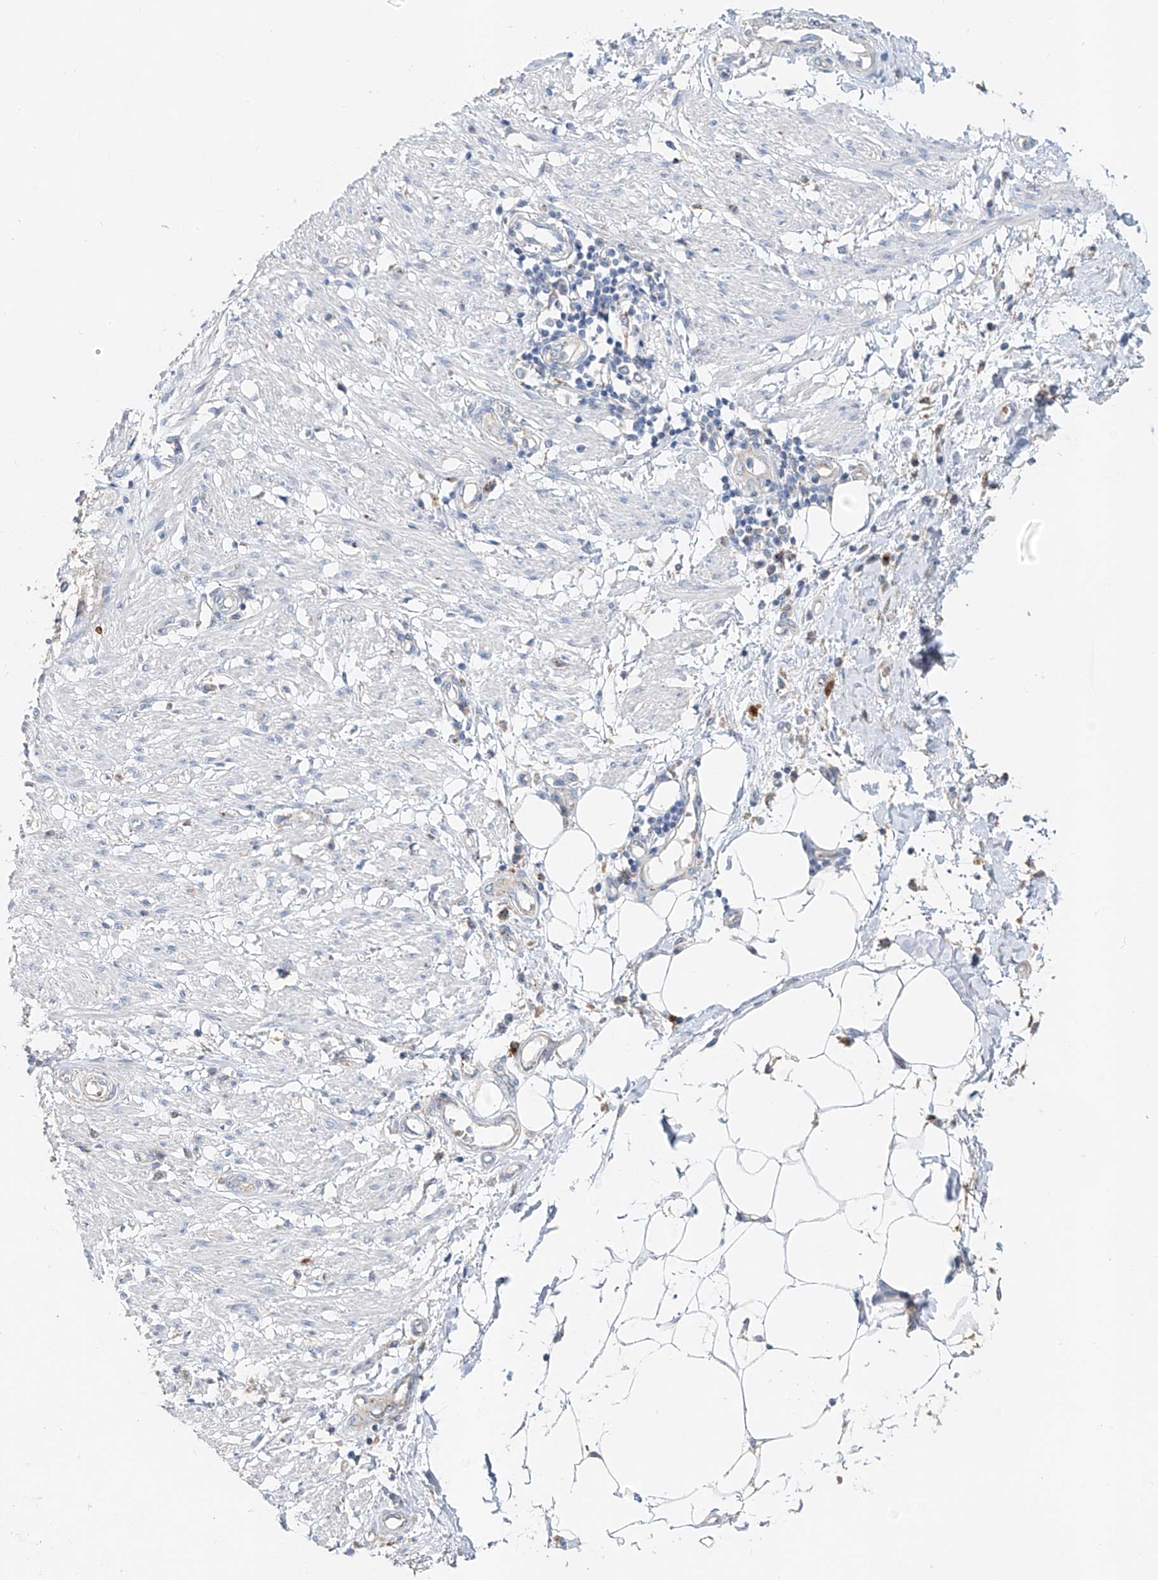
{"staining": {"intensity": "negative", "quantity": "none", "location": "none"}, "tissue": "smooth muscle", "cell_type": "Smooth muscle cells", "image_type": "normal", "snomed": [{"axis": "morphology", "description": "Normal tissue, NOS"}, {"axis": "morphology", "description": "Adenocarcinoma, NOS"}, {"axis": "topography", "description": "Smooth muscle"}, {"axis": "topography", "description": "Colon"}], "caption": "Smooth muscle cells show no significant protein positivity in normal smooth muscle. (DAB immunohistochemistry with hematoxylin counter stain).", "gene": "TRIM47", "patient": {"sex": "male", "age": 14}}